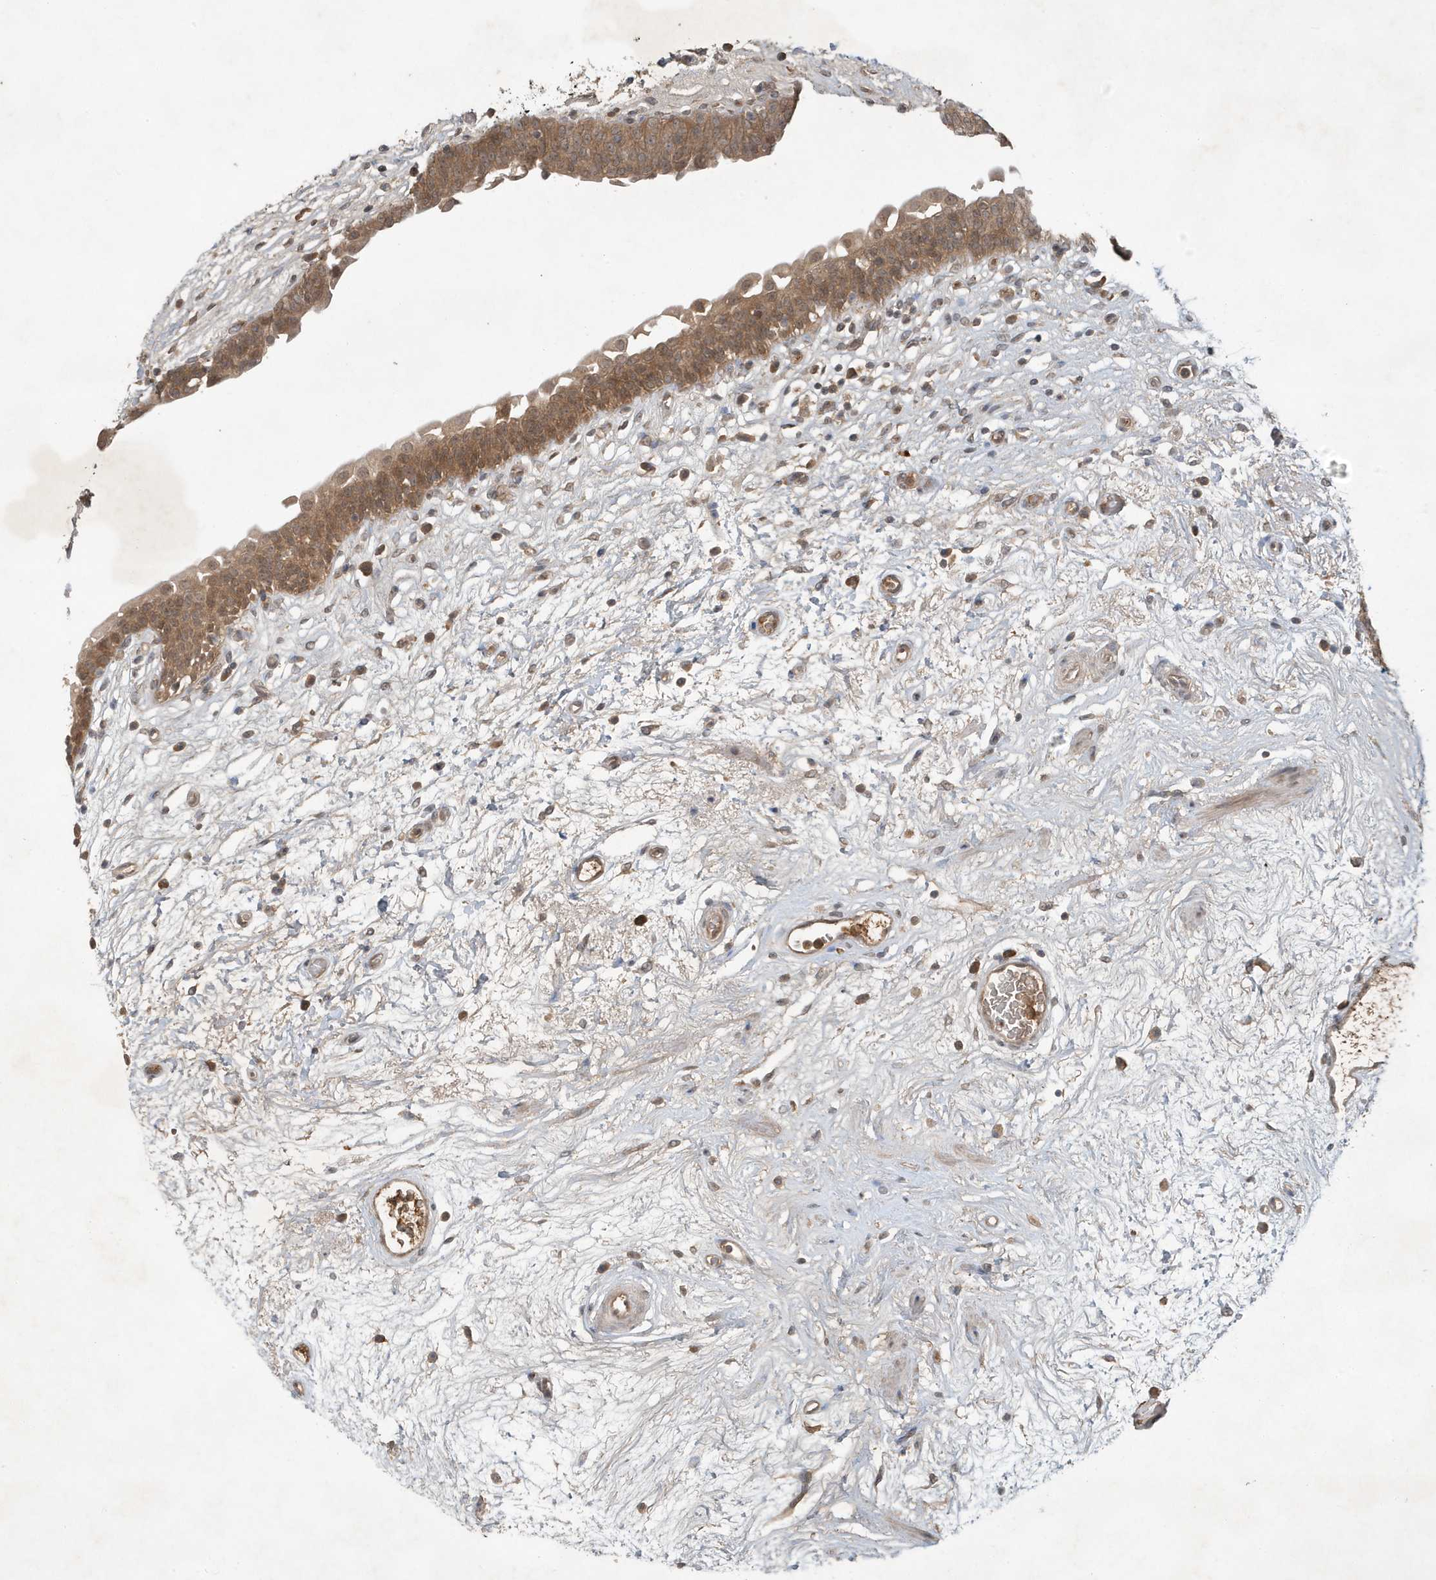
{"staining": {"intensity": "moderate", "quantity": ">75%", "location": "cytoplasmic/membranous,nuclear"}, "tissue": "urinary bladder", "cell_type": "Urothelial cells", "image_type": "normal", "snomed": [{"axis": "morphology", "description": "Normal tissue, NOS"}, {"axis": "topography", "description": "Urinary bladder"}], "caption": "This is an image of immunohistochemistry staining of normal urinary bladder, which shows moderate expression in the cytoplasmic/membranous,nuclear of urothelial cells.", "gene": "ABCB9", "patient": {"sex": "male", "age": 83}}